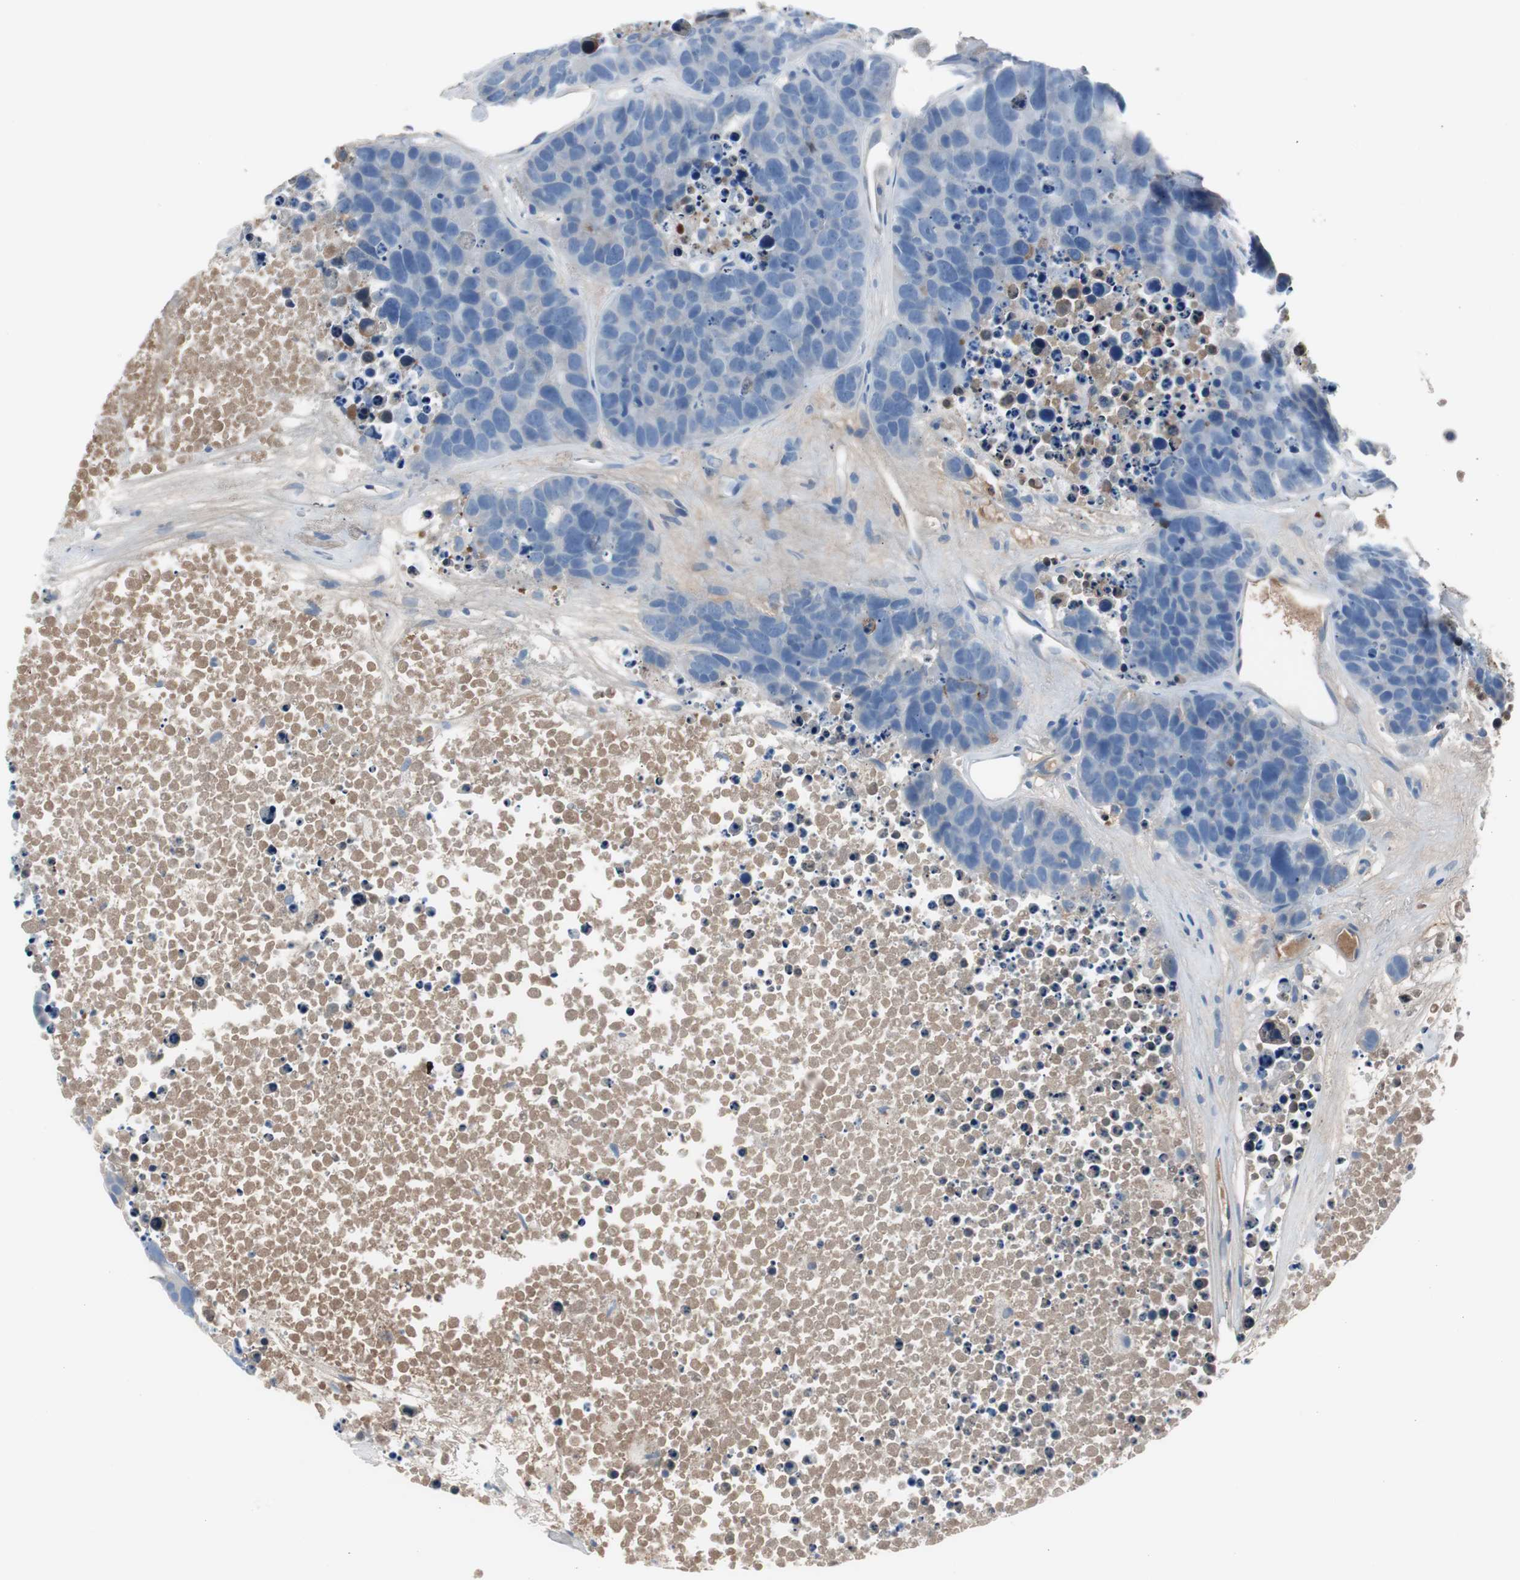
{"staining": {"intensity": "negative", "quantity": "none", "location": "none"}, "tissue": "carcinoid", "cell_type": "Tumor cells", "image_type": "cancer", "snomed": [{"axis": "morphology", "description": "Carcinoid, malignant, NOS"}, {"axis": "topography", "description": "Lung"}], "caption": "An image of carcinoid stained for a protein exhibits no brown staining in tumor cells.", "gene": "SERPINF1", "patient": {"sex": "male", "age": 60}}